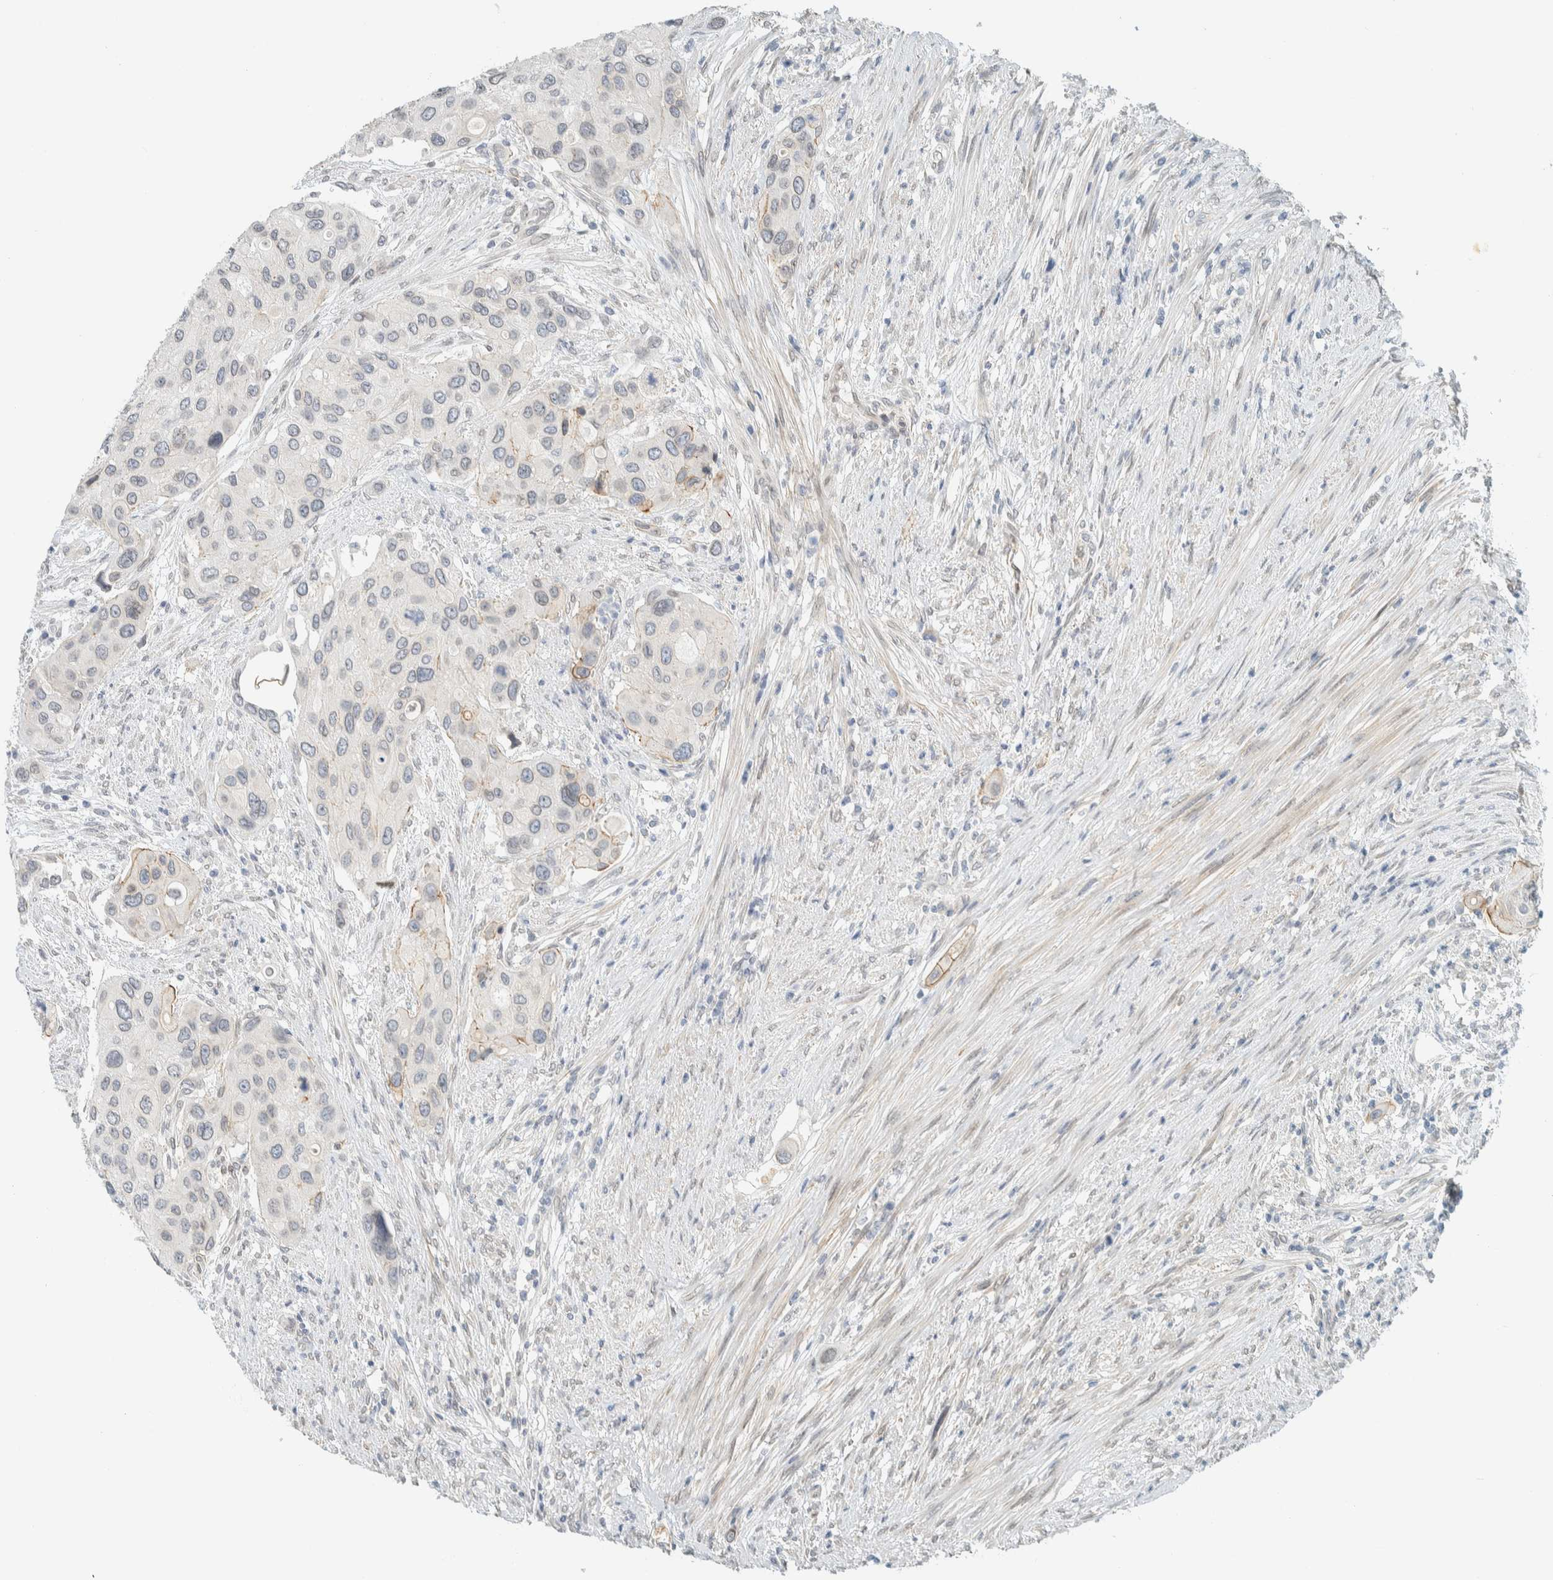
{"staining": {"intensity": "moderate", "quantity": "<25%", "location": "cytoplasmic/membranous"}, "tissue": "urothelial cancer", "cell_type": "Tumor cells", "image_type": "cancer", "snomed": [{"axis": "morphology", "description": "Urothelial carcinoma, High grade"}, {"axis": "topography", "description": "Urinary bladder"}], "caption": "The histopathology image displays staining of urothelial cancer, revealing moderate cytoplasmic/membranous protein staining (brown color) within tumor cells.", "gene": "C1QTNF12", "patient": {"sex": "female", "age": 56}}